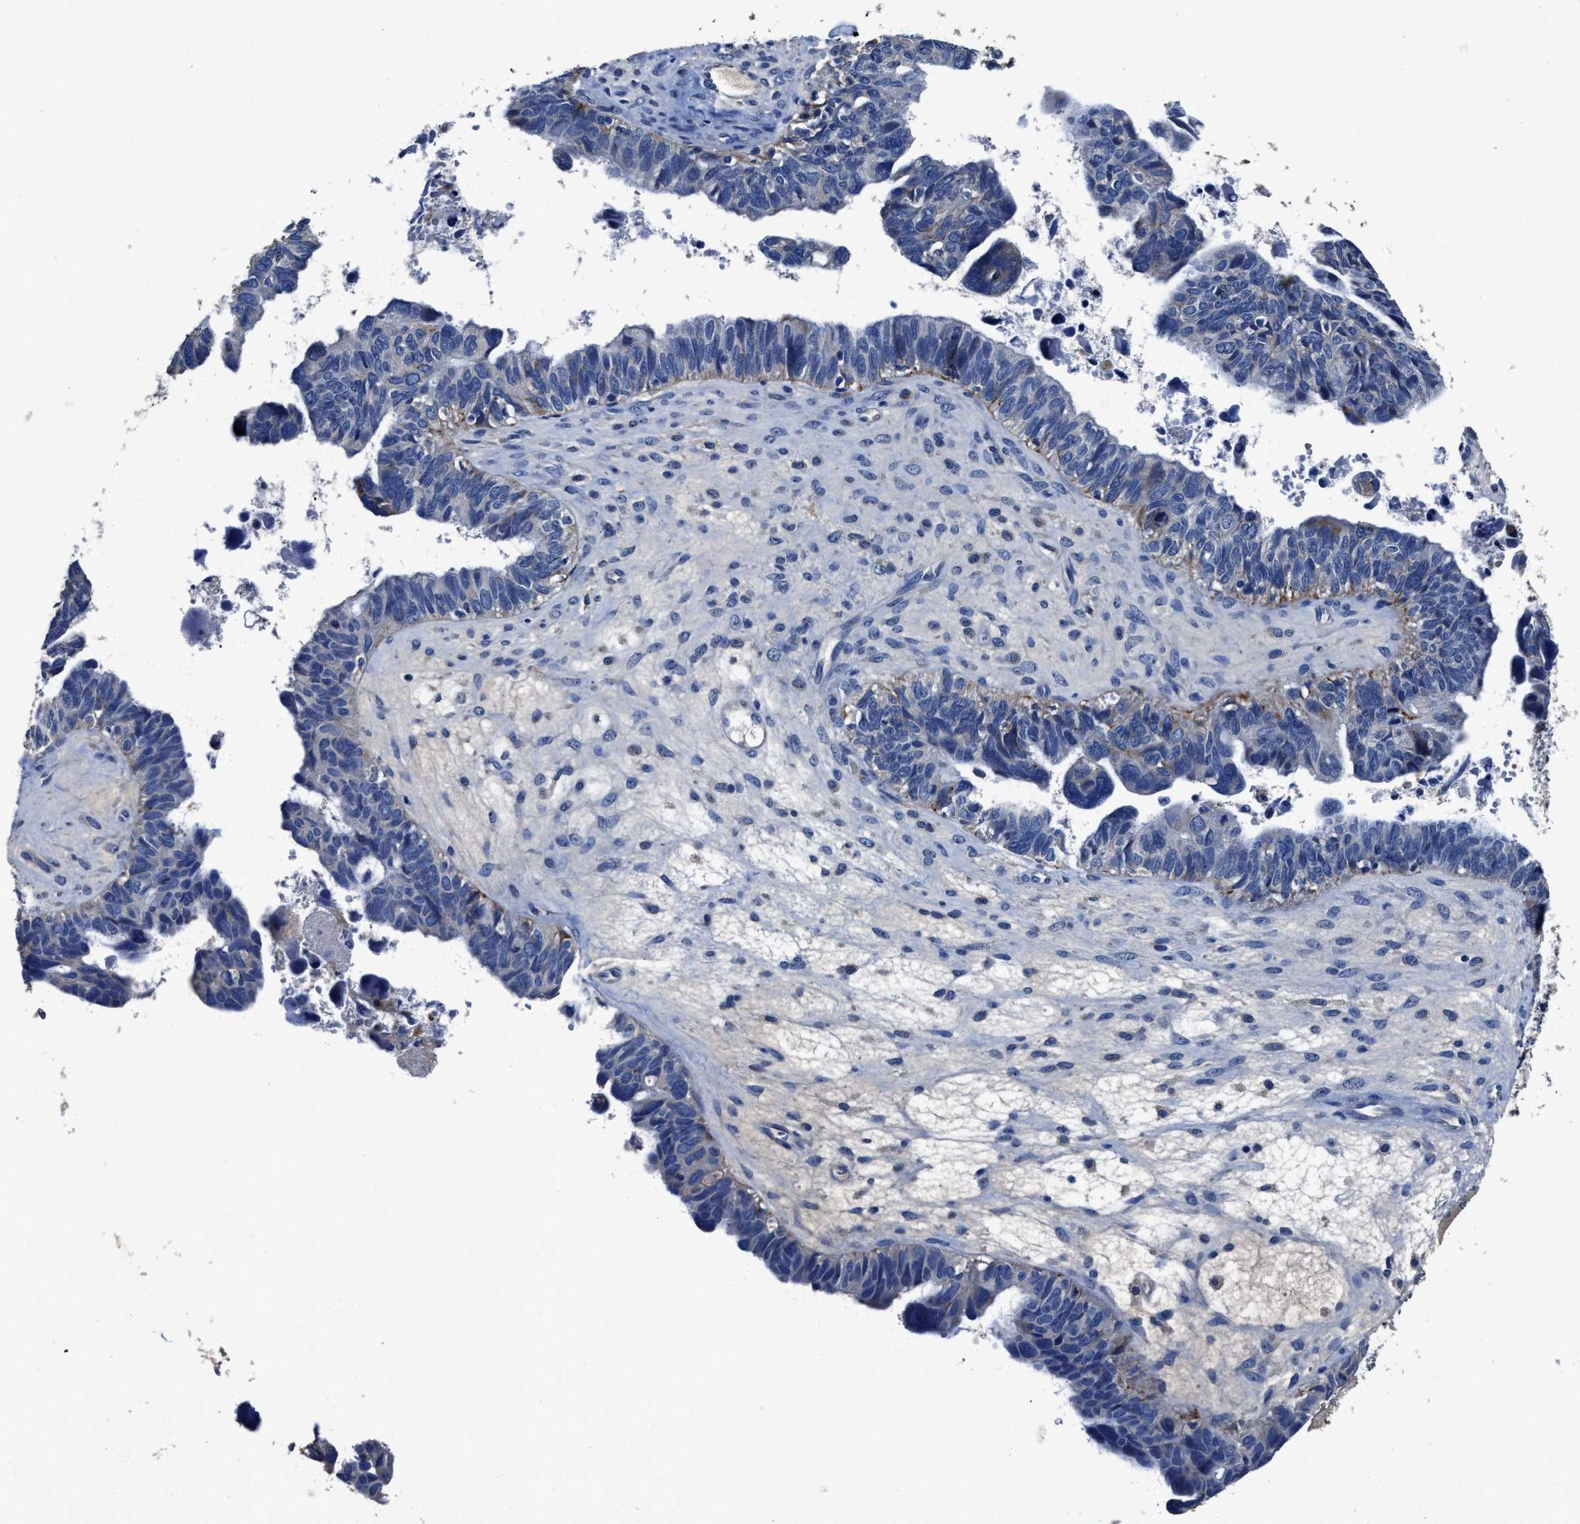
{"staining": {"intensity": "negative", "quantity": "none", "location": "none"}, "tissue": "ovarian cancer", "cell_type": "Tumor cells", "image_type": "cancer", "snomed": [{"axis": "morphology", "description": "Cystadenocarcinoma, serous, NOS"}, {"axis": "topography", "description": "Ovary"}], "caption": "This is an immunohistochemistry micrograph of ovarian serous cystadenocarcinoma. There is no expression in tumor cells.", "gene": "UBR4", "patient": {"sex": "female", "age": 79}}